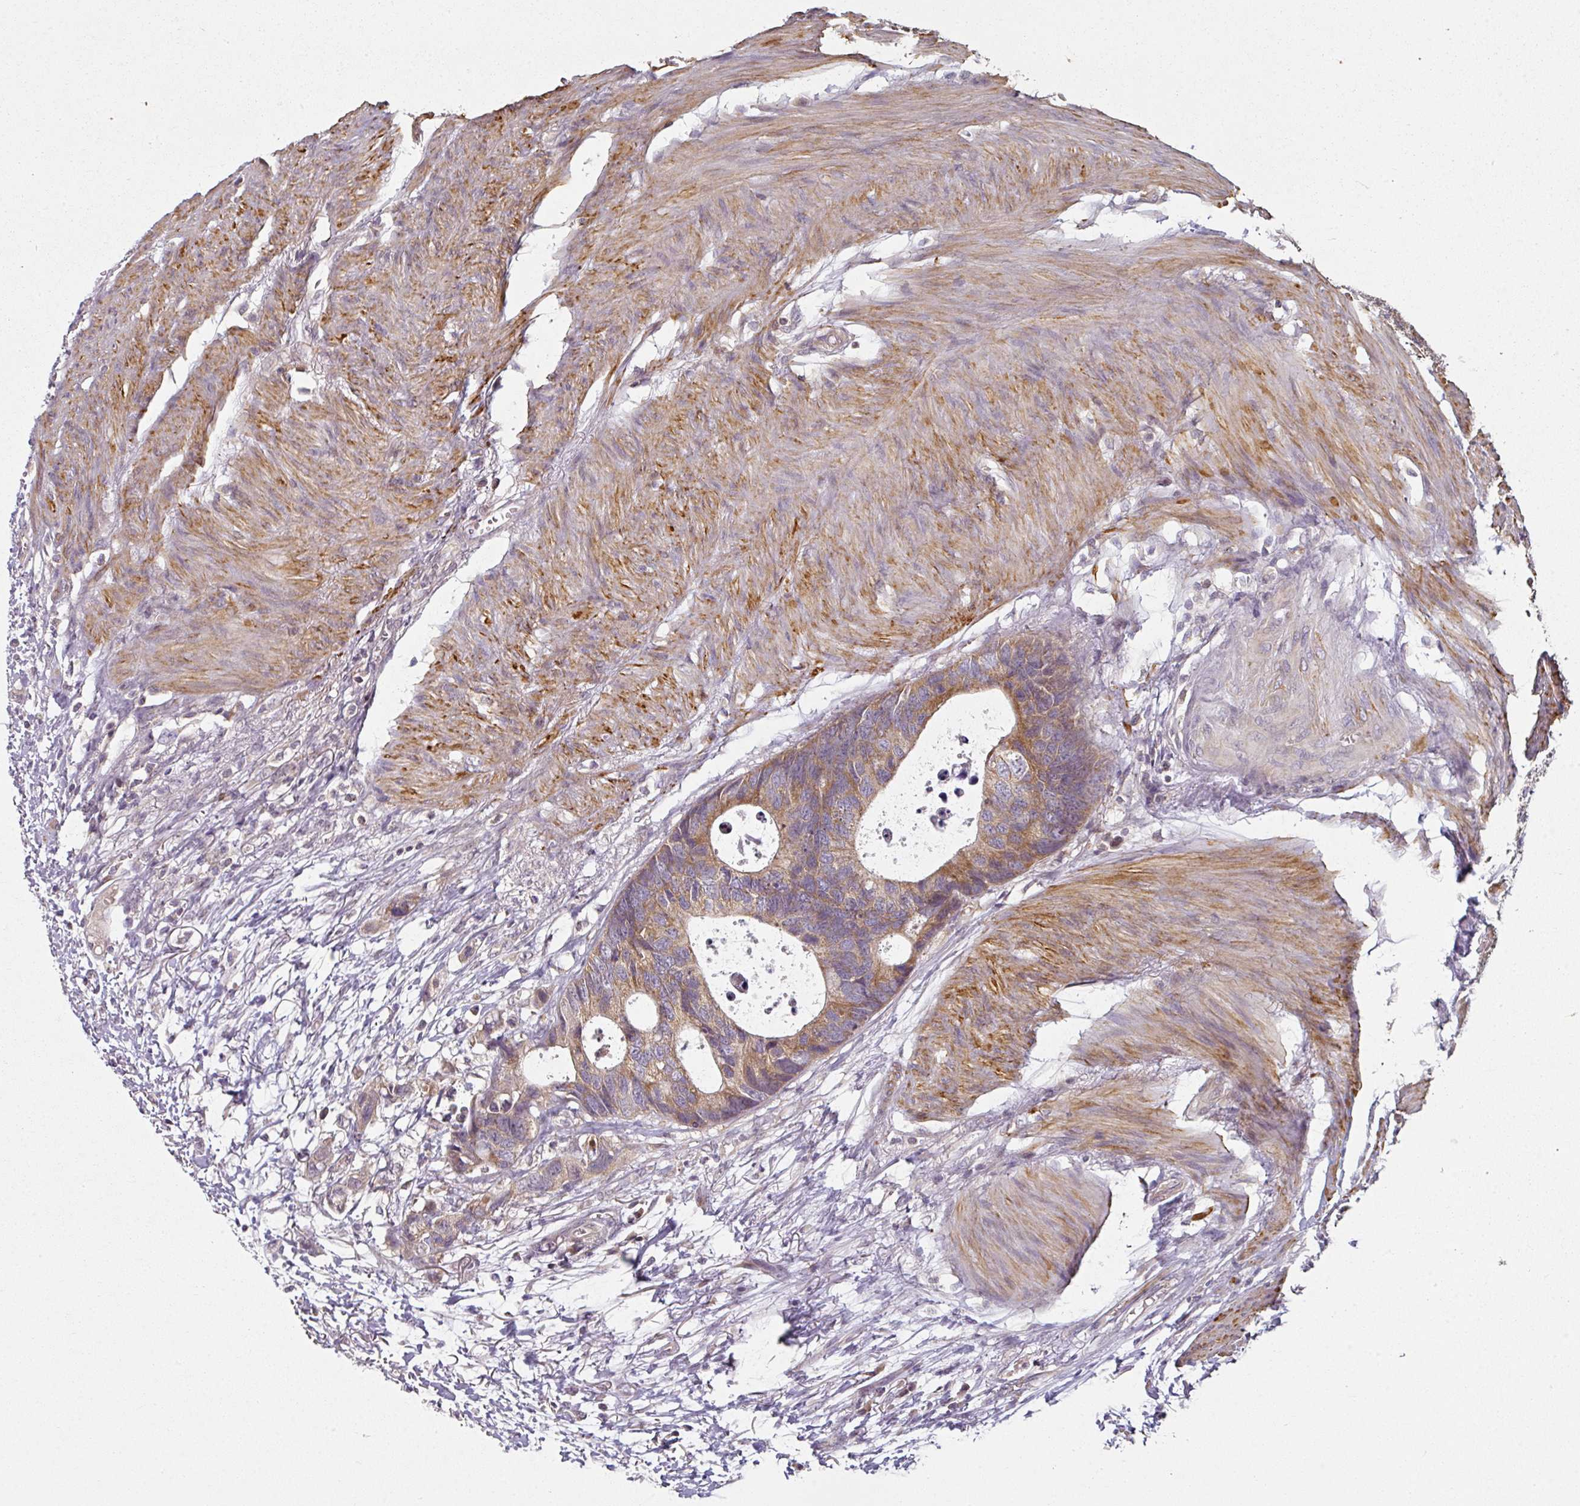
{"staining": {"intensity": "moderate", "quantity": ">75%", "location": "cytoplasmic/membranous"}, "tissue": "colorectal cancer", "cell_type": "Tumor cells", "image_type": "cancer", "snomed": [{"axis": "morphology", "description": "Adenocarcinoma, NOS"}, {"axis": "topography", "description": "Colon"}], "caption": "Immunohistochemical staining of human colorectal adenocarcinoma displays medium levels of moderate cytoplasmic/membranous expression in approximately >75% of tumor cells.", "gene": "MAP2K2", "patient": {"sex": "female", "age": 57}}